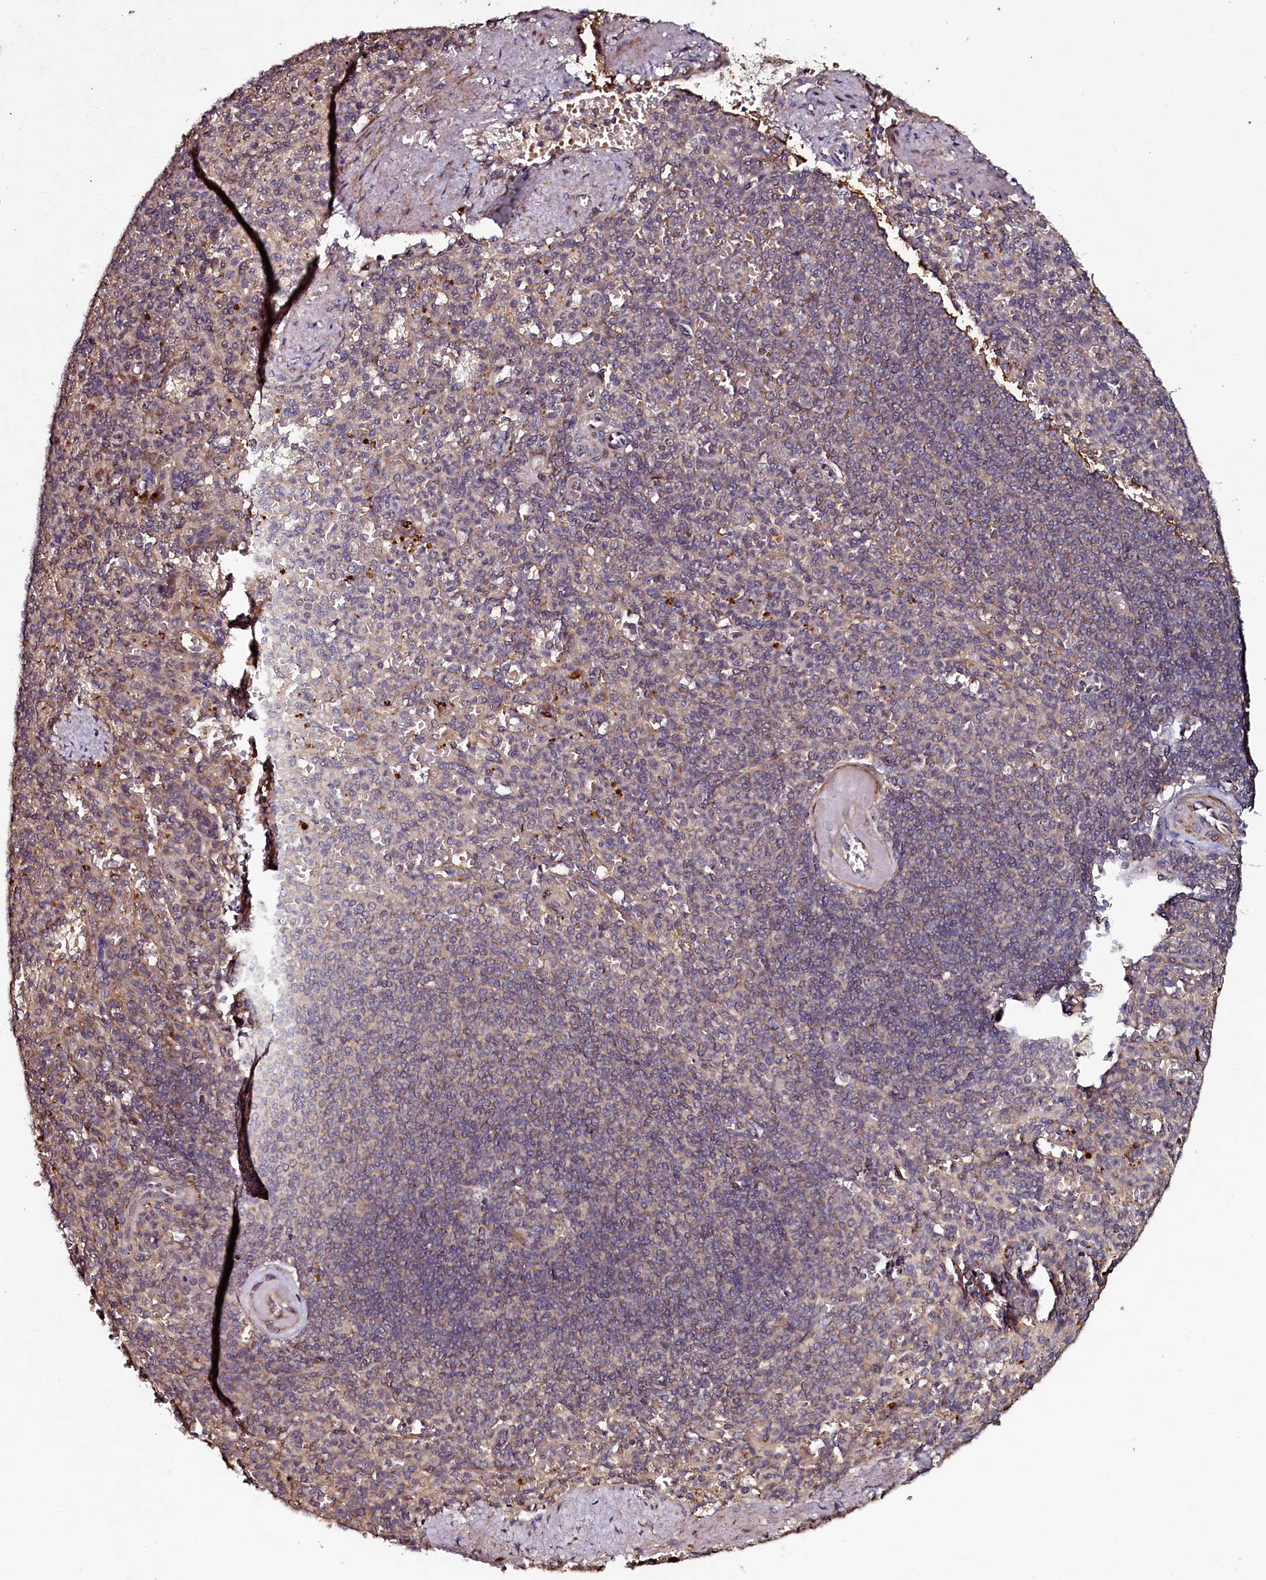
{"staining": {"intensity": "weak", "quantity": "<25%", "location": "cytoplasmic/membranous"}, "tissue": "spleen", "cell_type": "Cells in red pulp", "image_type": "normal", "snomed": [{"axis": "morphology", "description": "Normal tissue, NOS"}, {"axis": "topography", "description": "Spleen"}], "caption": "Immunohistochemistry image of unremarkable spleen: spleen stained with DAB (3,3'-diaminobenzidine) demonstrates no significant protein expression in cells in red pulp.", "gene": "SEC24C", "patient": {"sex": "female", "age": 74}}